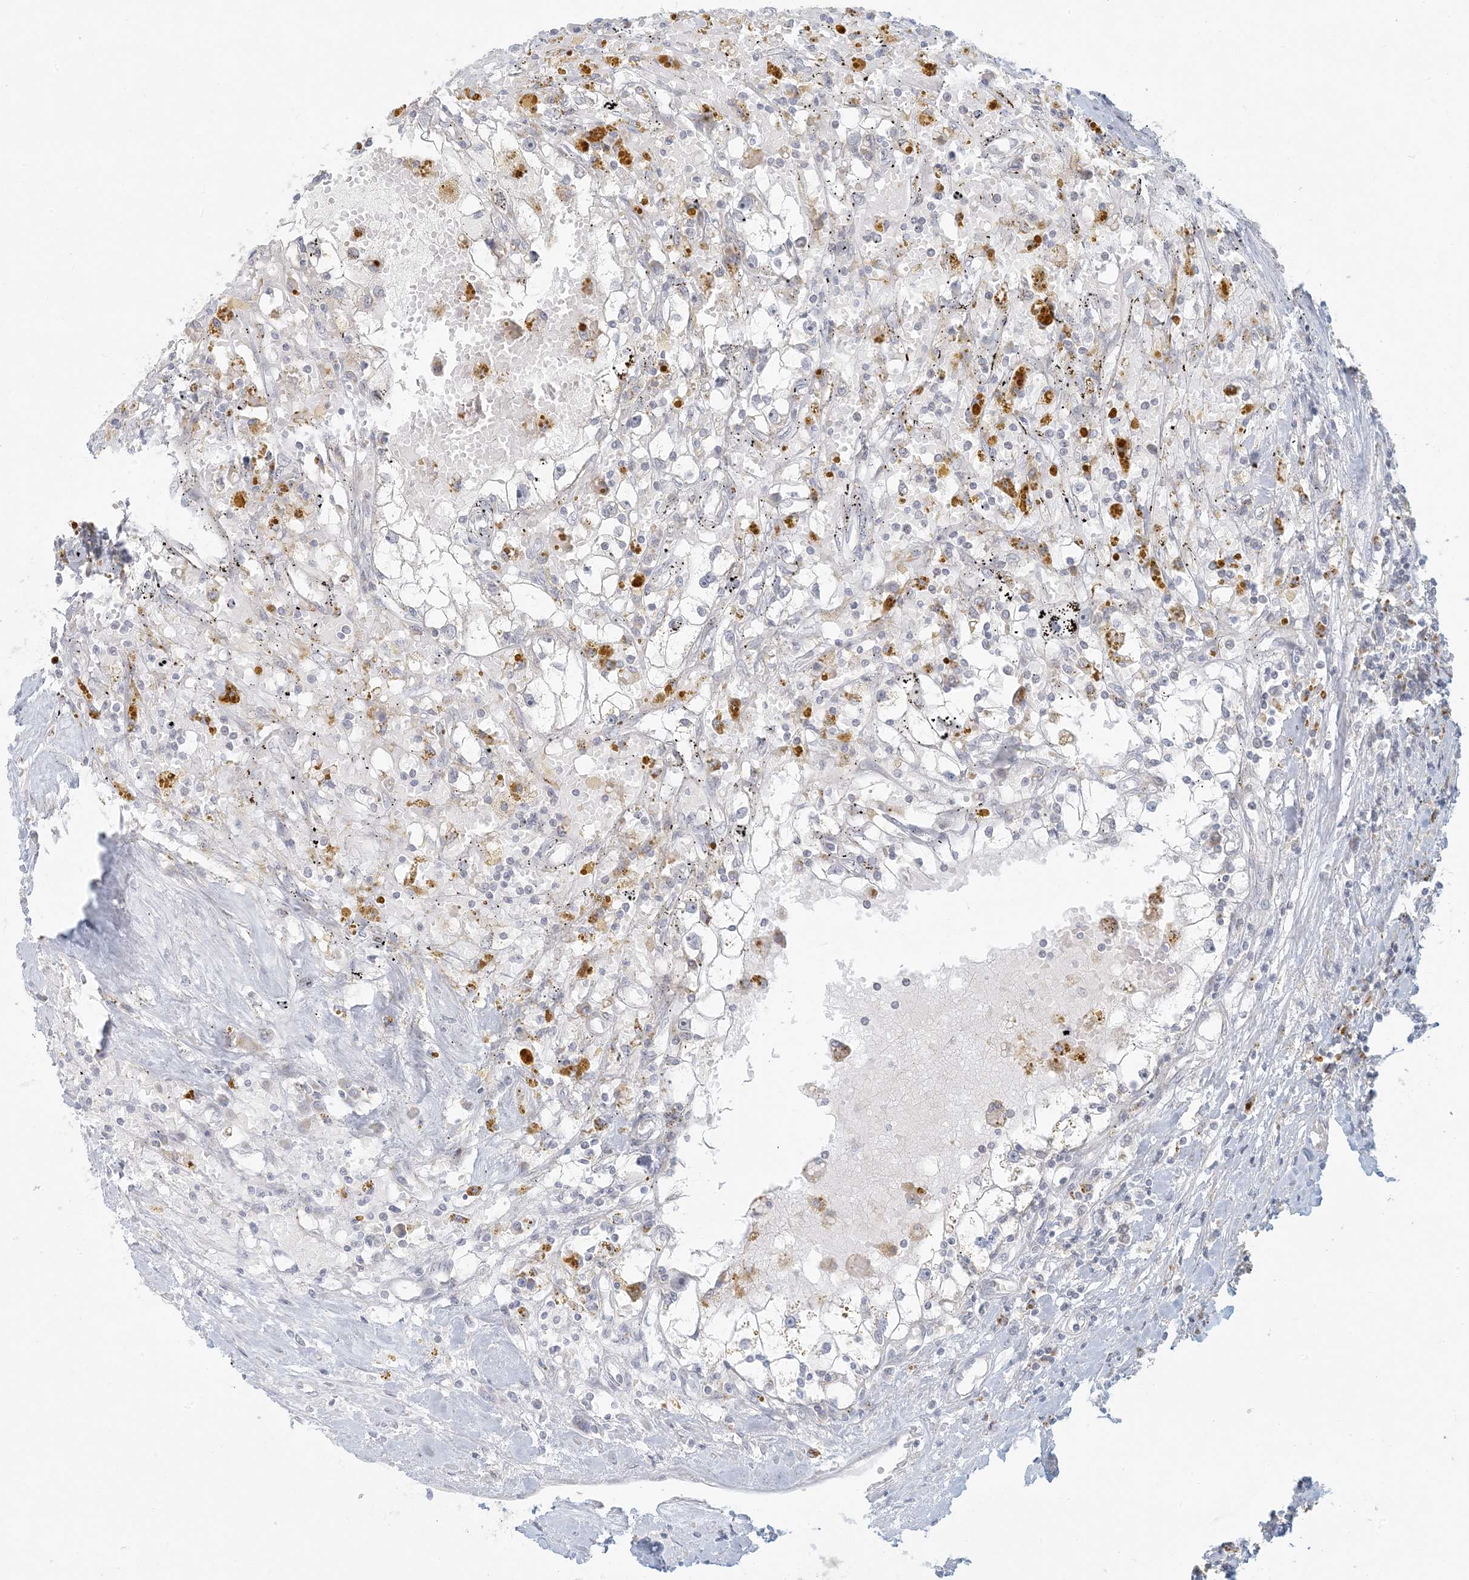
{"staining": {"intensity": "negative", "quantity": "none", "location": "none"}, "tissue": "renal cancer", "cell_type": "Tumor cells", "image_type": "cancer", "snomed": [{"axis": "morphology", "description": "Adenocarcinoma, NOS"}, {"axis": "topography", "description": "Kidney"}], "caption": "This image is of renal adenocarcinoma stained with immunohistochemistry to label a protein in brown with the nuclei are counter-stained blue. There is no positivity in tumor cells.", "gene": "MCAT", "patient": {"sex": "male", "age": 56}}